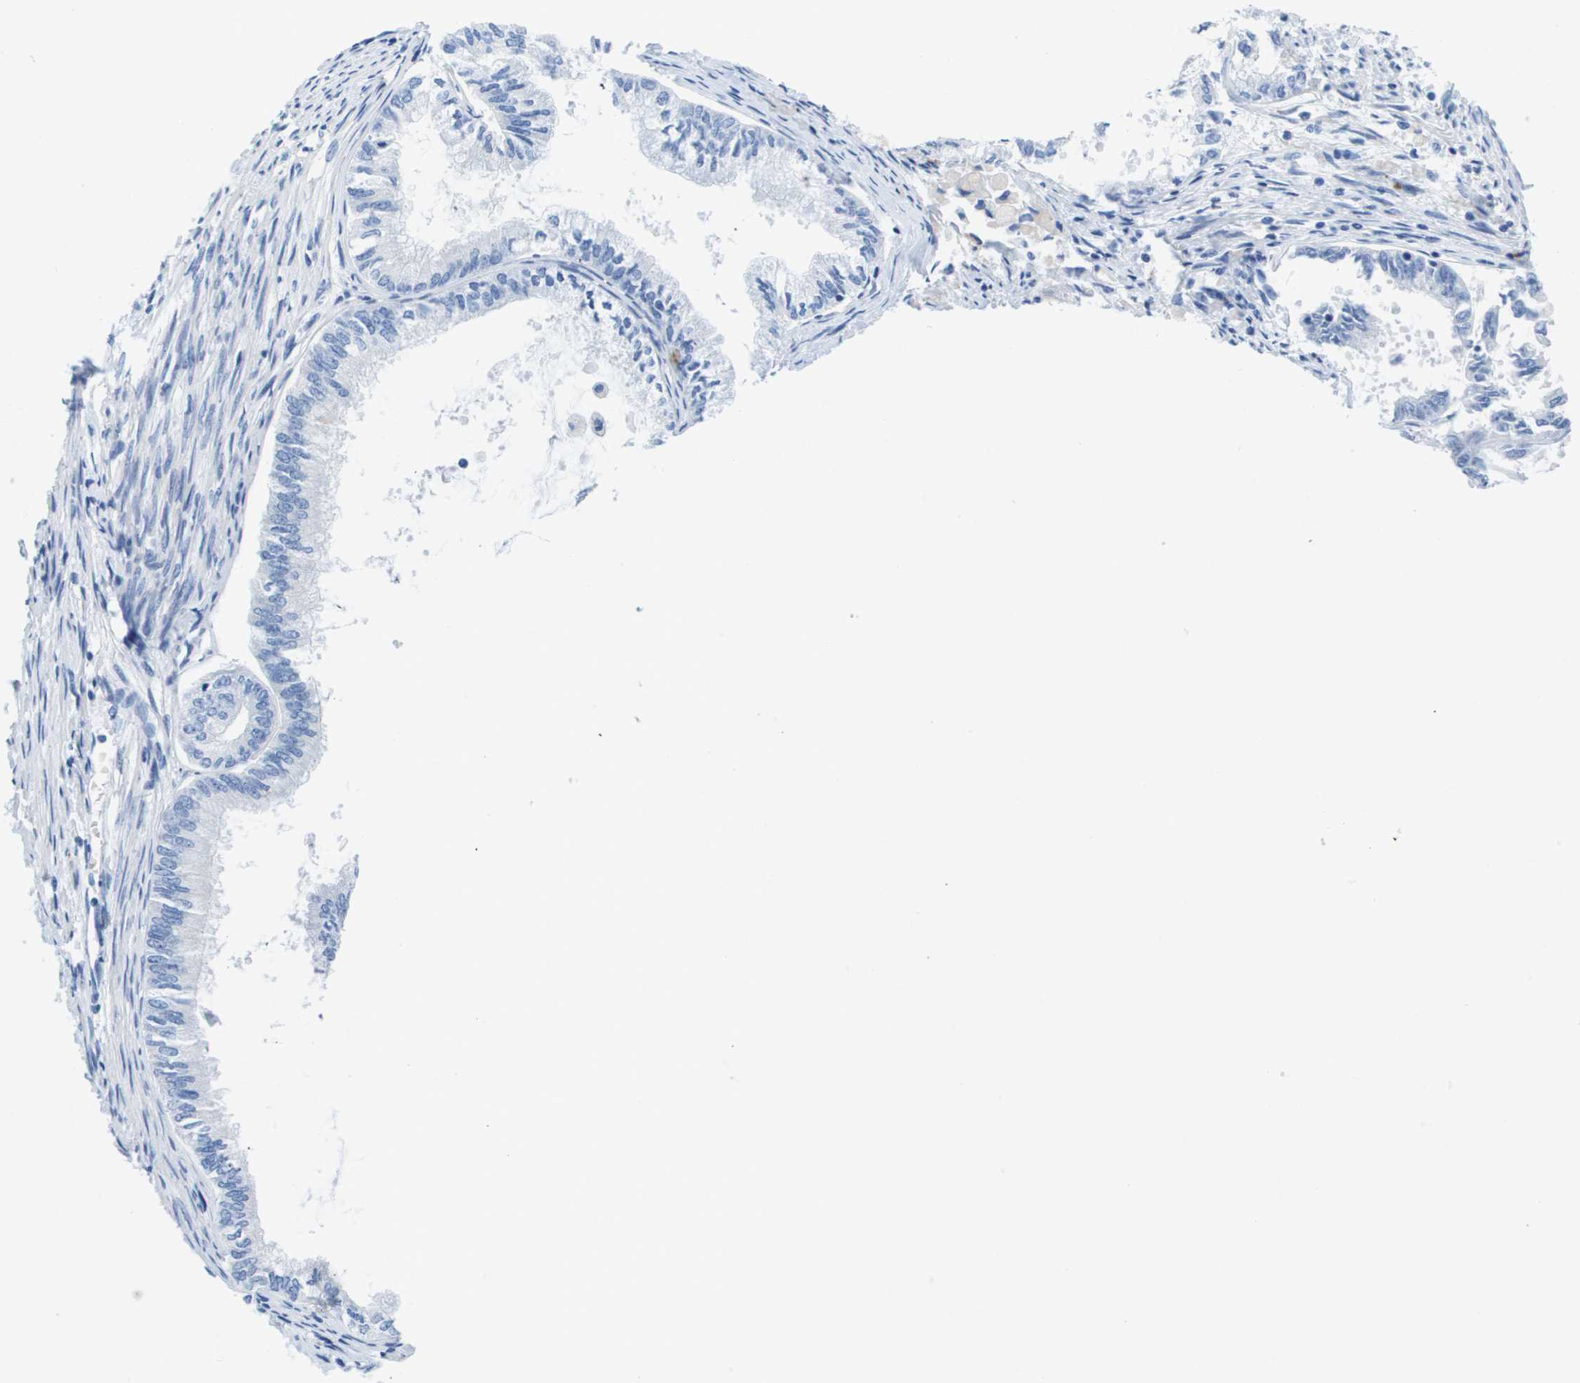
{"staining": {"intensity": "negative", "quantity": "none", "location": "none"}, "tissue": "endometrial cancer", "cell_type": "Tumor cells", "image_type": "cancer", "snomed": [{"axis": "morphology", "description": "Adenocarcinoma, NOS"}, {"axis": "topography", "description": "Endometrium"}], "caption": "Immunohistochemistry (IHC) photomicrograph of neoplastic tissue: human endometrial cancer (adenocarcinoma) stained with DAB (3,3'-diaminobenzidine) reveals no significant protein staining in tumor cells. (DAB IHC with hematoxylin counter stain).", "gene": "MS4A1", "patient": {"sex": "female", "age": 86}}